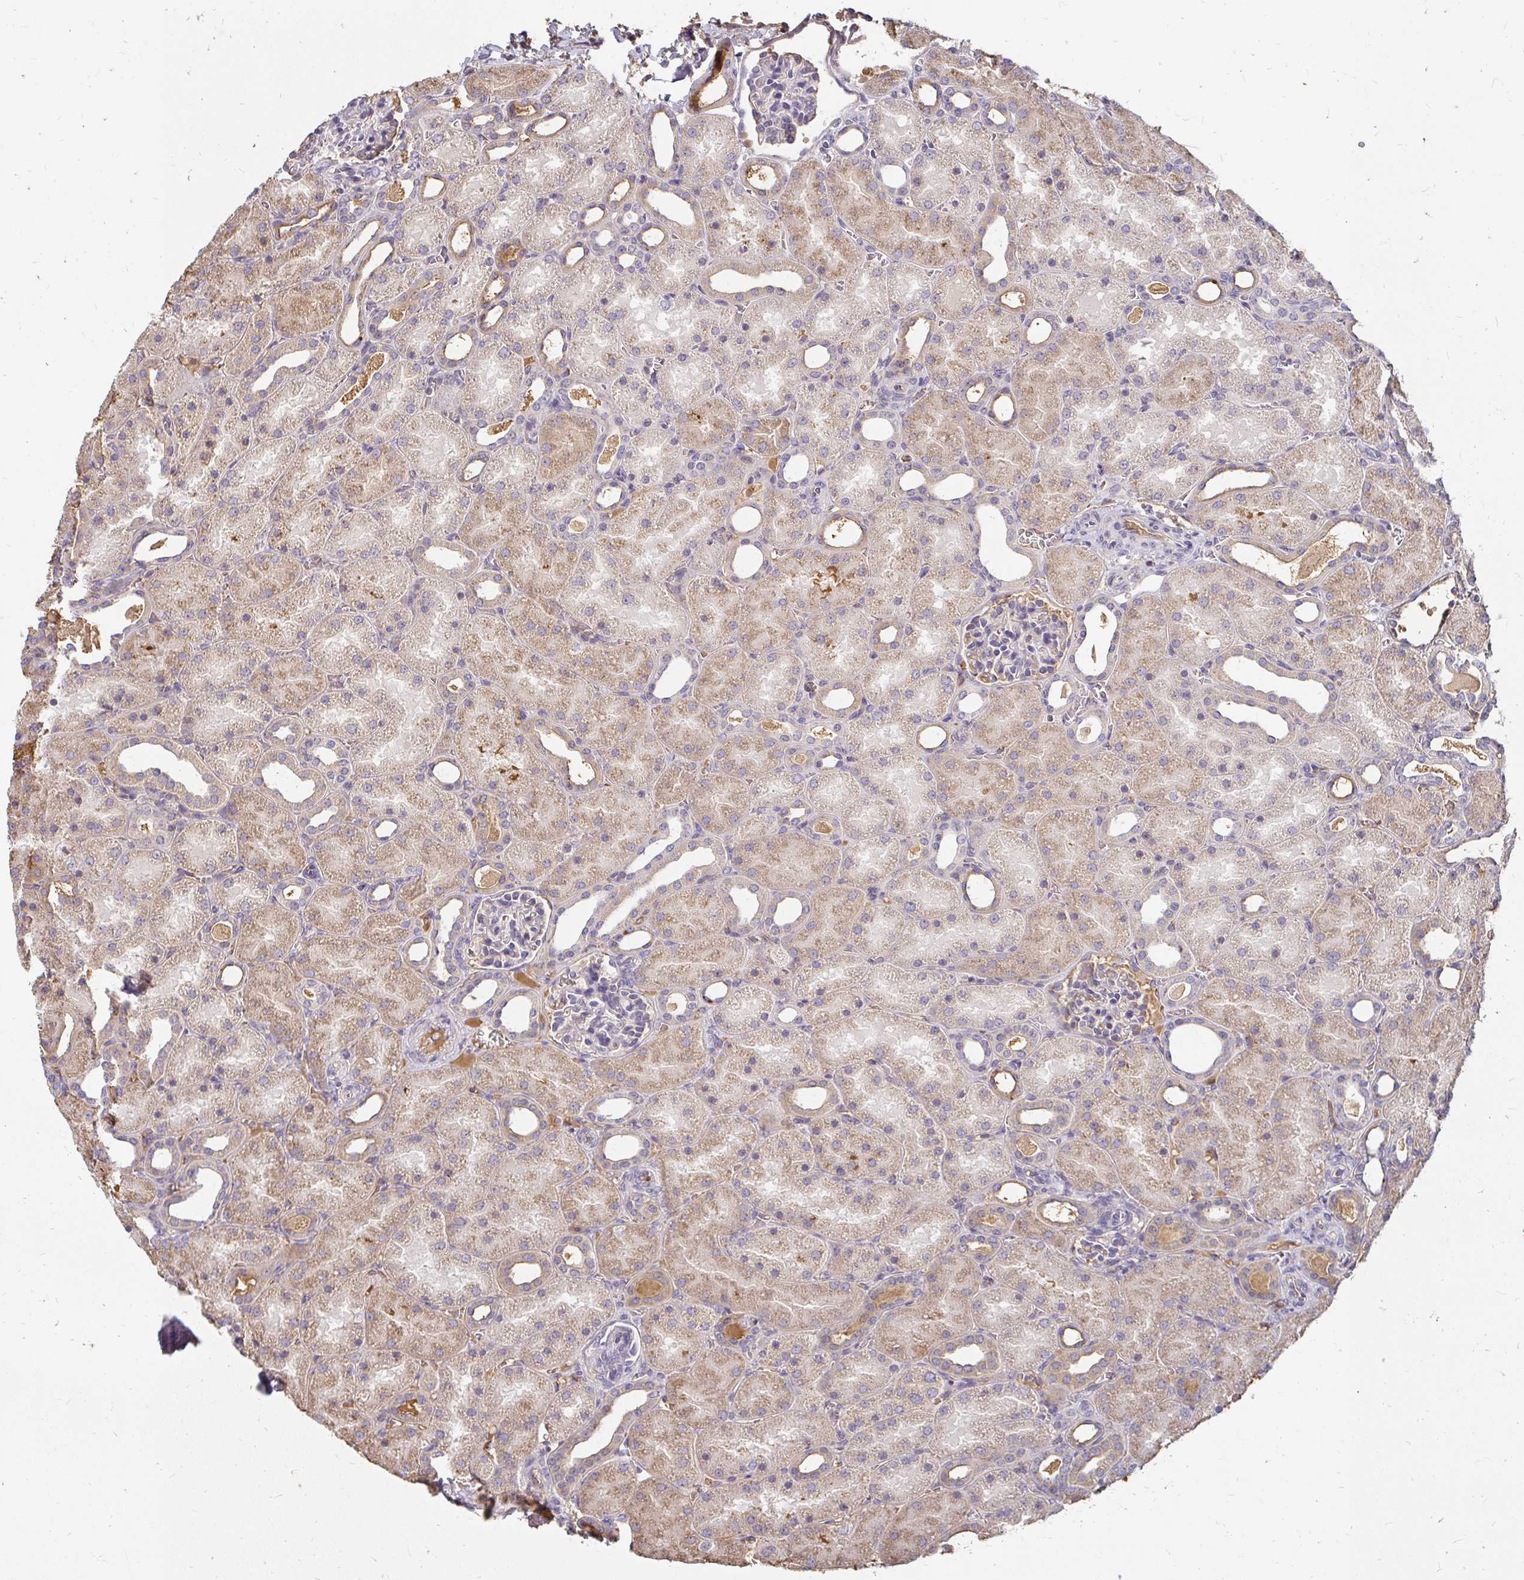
{"staining": {"intensity": "negative", "quantity": "none", "location": "none"}, "tissue": "kidney", "cell_type": "Cells in glomeruli", "image_type": "normal", "snomed": [{"axis": "morphology", "description": "Normal tissue, NOS"}, {"axis": "topography", "description": "Kidney"}], "caption": "Immunohistochemistry (IHC) image of normal human kidney stained for a protein (brown), which exhibits no positivity in cells in glomeruli.", "gene": "LOXL4", "patient": {"sex": "male", "age": 2}}